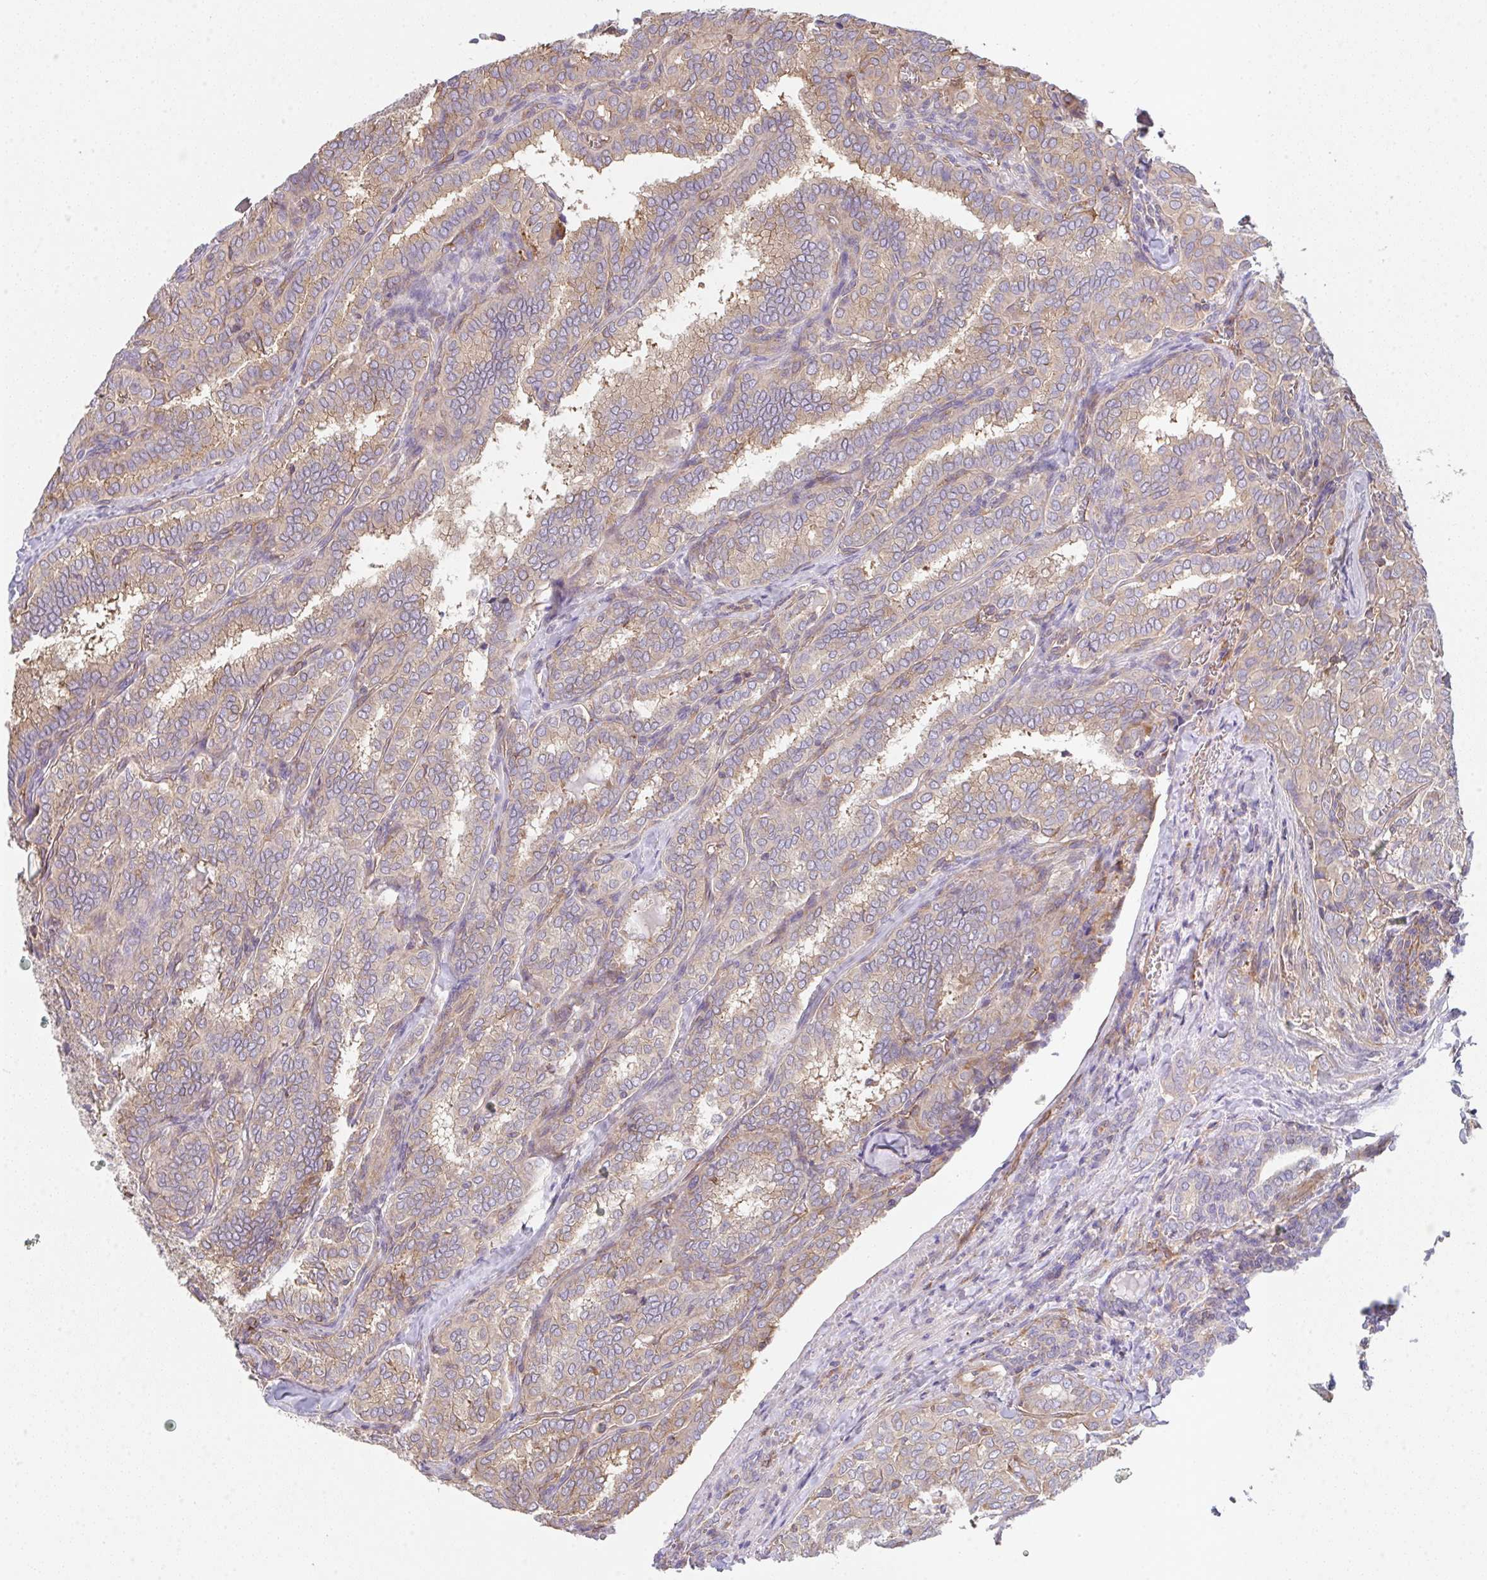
{"staining": {"intensity": "weak", "quantity": "<25%", "location": "cytoplasmic/membranous"}, "tissue": "thyroid cancer", "cell_type": "Tumor cells", "image_type": "cancer", "snomed": [{"axis": "morphology", "description": "Papillary adenocarcinoma, NOS"}, {"axis": "topography", "description": "Thyroid gland"}], "caption": "Immunohistochemistry (IHC) micrograph of thyroid papillary adenocarcinoma stained for a protein (brown), which reveals no expression in tumor cells.", "gene": "TMEM229A", "patient": {"sex": "female", "age": 30}}